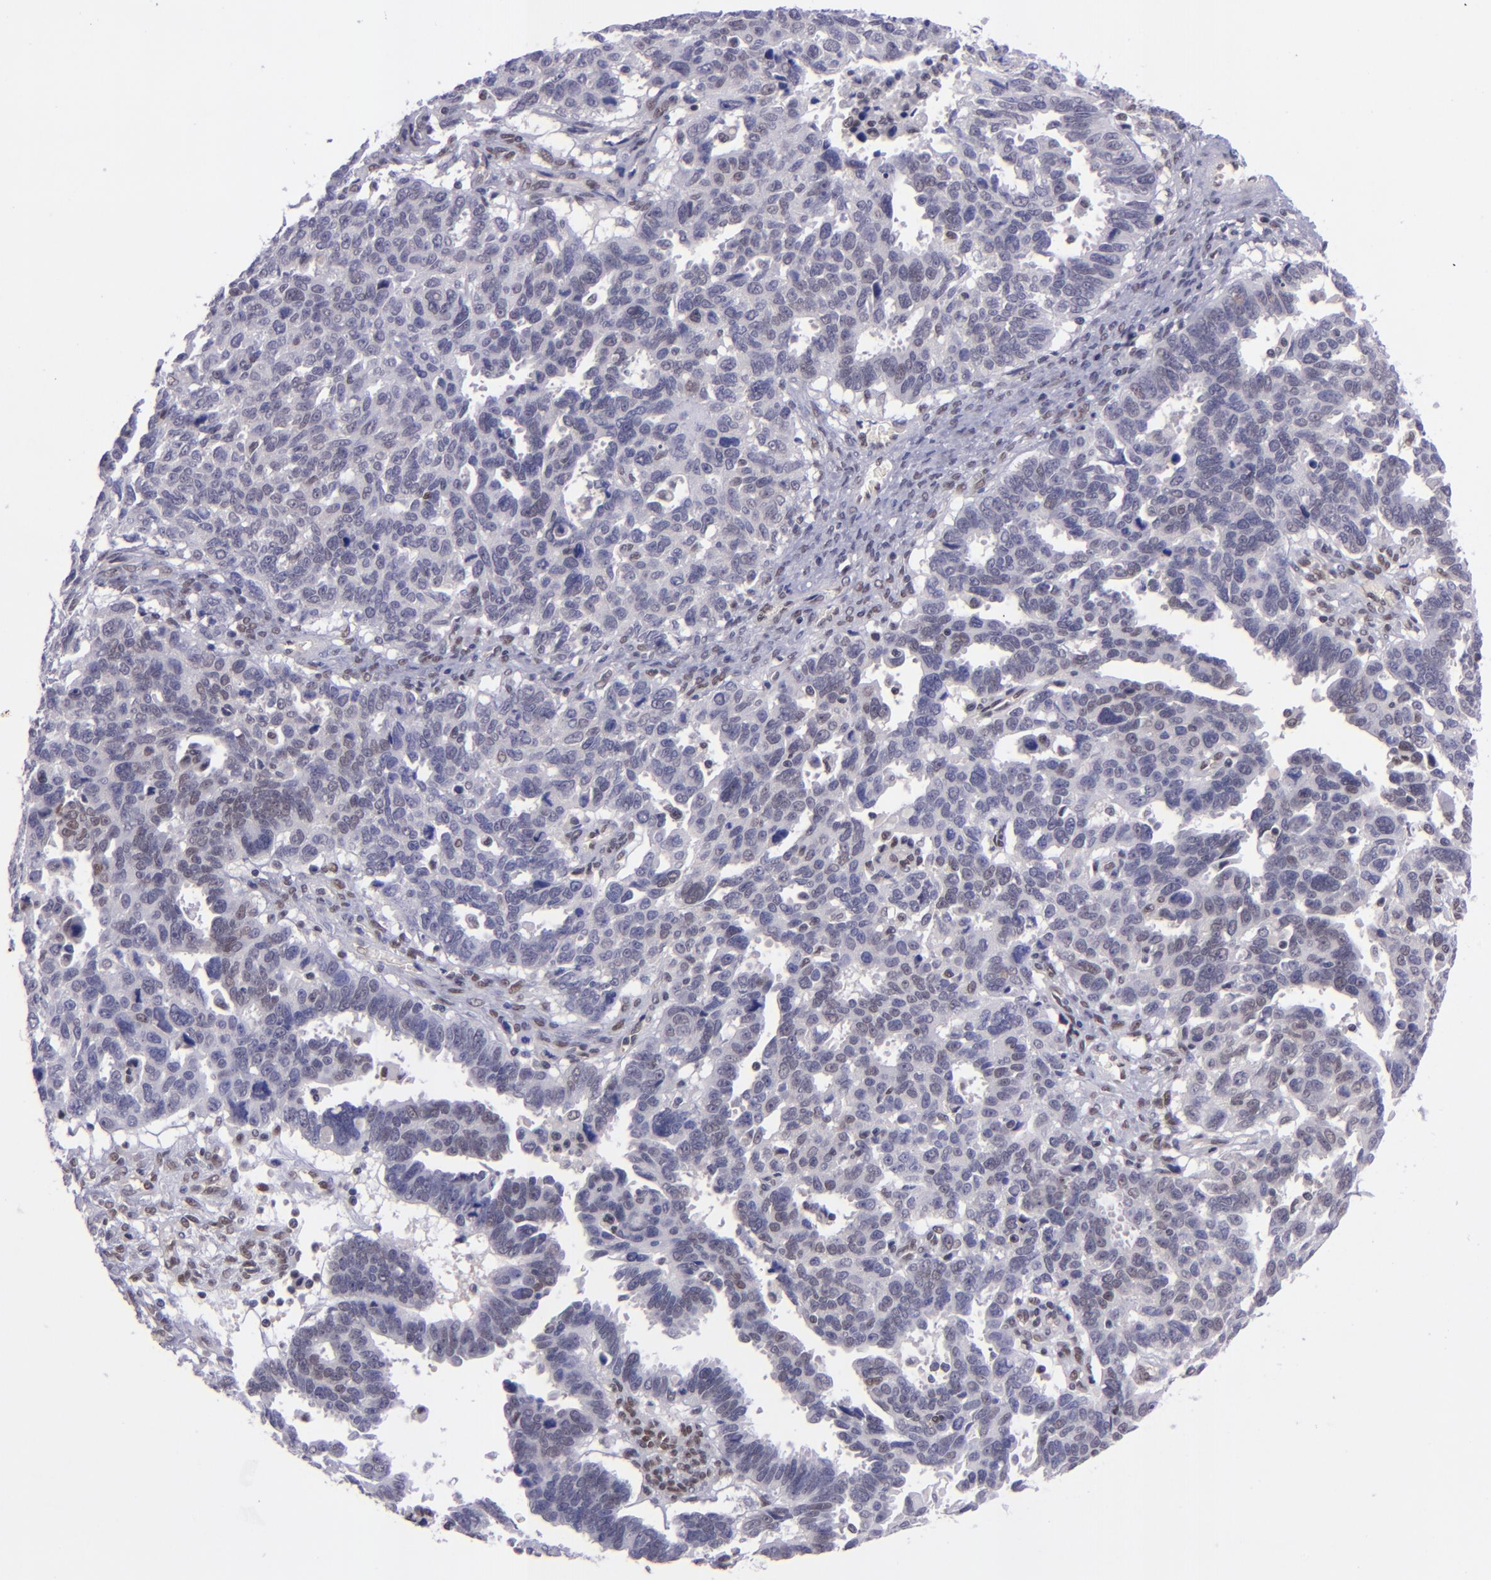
{"staining": {"intensity": "negative", "quantity": "none", "location": "none"}, "tissue": "ovarian cancer", "cell_type": "Tumor cells", "image_type": "cancer", "snomed": [{"axis": "morphology", "description": "Carcinoma, endometroid"}, {"axis": "morphology", "description": "Cystadenocarcinoma, serous, NOS"}, {"axis": "topography", "description": "Ovary"}], "caption": "Immunohistochemical staining of ovarian serous cystadenocarcinoma demonstrates no significant staining in tumor cells. Nuclei are stained in blue.", "gene": "BAG1", "patient": {"sex": "female", "age": 45}}